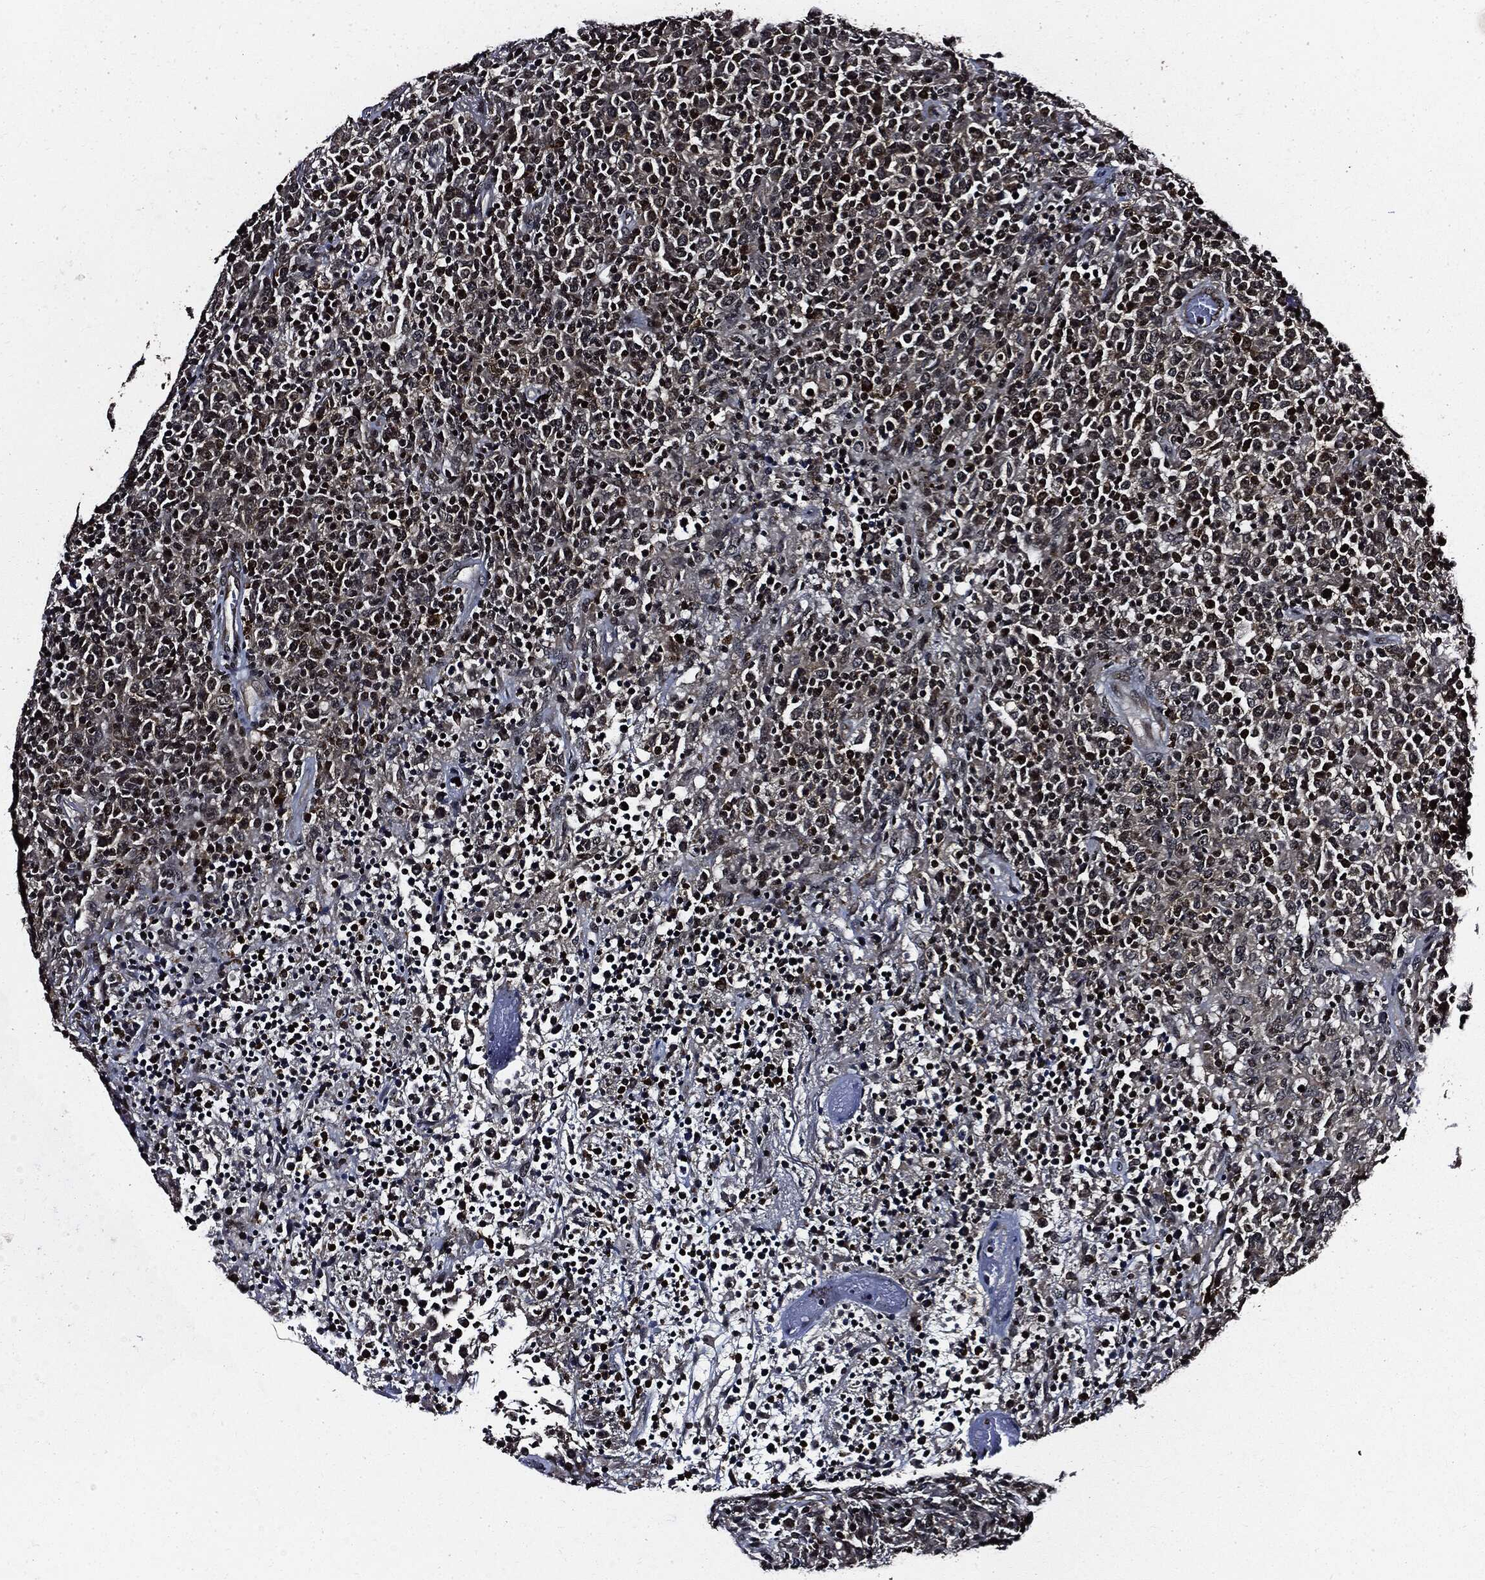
{"staining": {"intensity": "strong", "quantity": "25%-75%", "location": "cytoplasmic/membranous,nuclear"}, "tissue": "lymphoma", "cell_type": "Tumor cells", "image_type": "cancer", "snomed": [{"axis": "morphology", "description": "Malignant lymphoma, non-Hodgkin's type, High grade"}, {"axis": "topography", "description": "Lung"}], "caption": "Protein positivity by immunohistochemistry shows strong cytoplasmic/membranous and nuclear expression in approximately 25%-75% of tumor cells in malignant lymphoma, non-Hodgkin's type (high-grade). (Brightfield microscopy of DAB IHC at high magnification).", "gene": "SUGT1", "patient": {"sex": "male", "age": 79}}